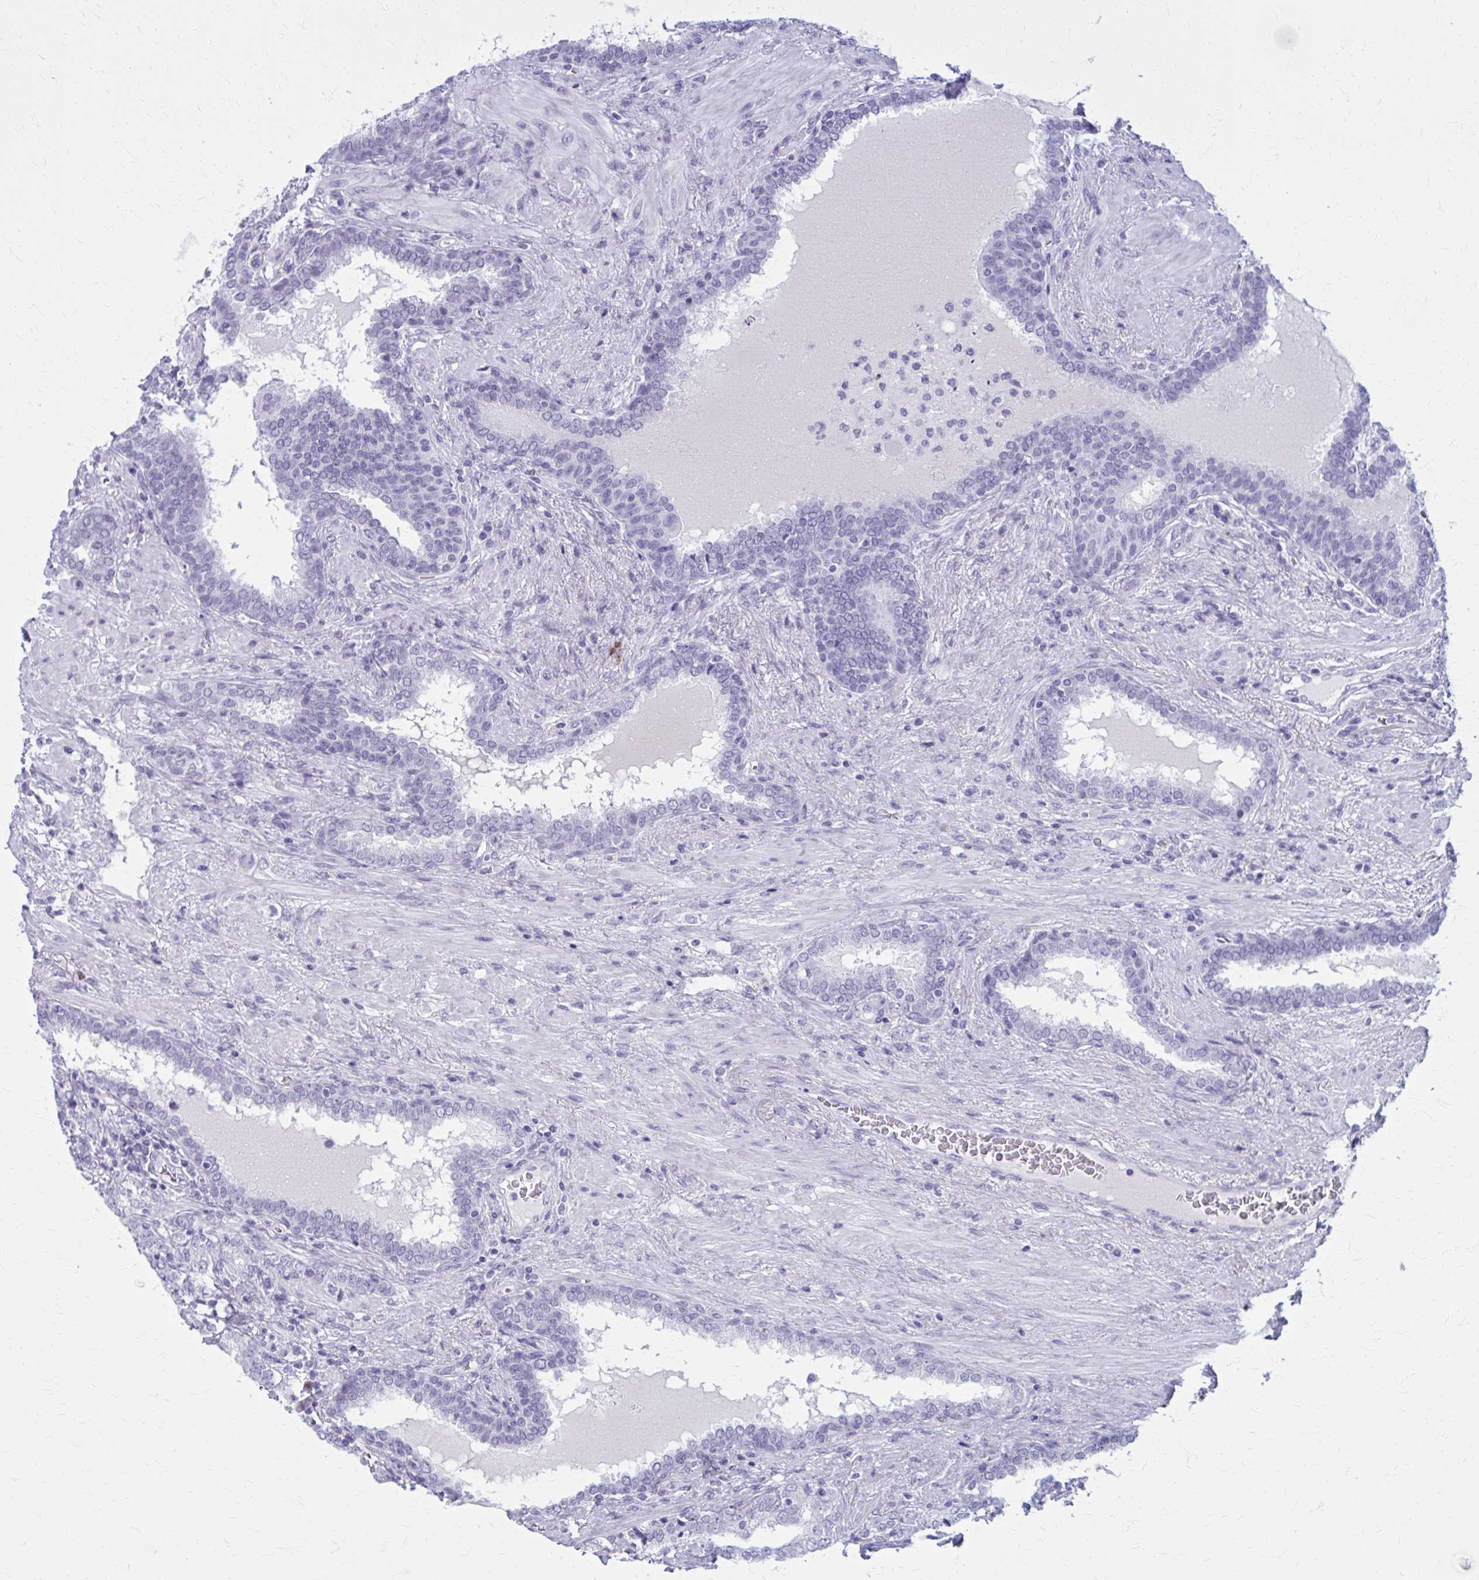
{"staining": {"intensity": "negative", "quantity": "none", "location": "none"}, "tissue": "prostate cancer", "cell_type": "Tumor cells", "image_type": "cancer", "snomed": [{"axis": "morphology", "description": "Adenocarcinoma, High grade"}, {"axis": "topography", "description": "Prostate"}], "caption": "A high-resolution image shows IHC staining of prostate cancer (high-grade adenocarcinoma), which reveals no significant staining in tumor cells.", "gene": "ZDHHC7", "patient": {"sex": "male", "age": 72}}